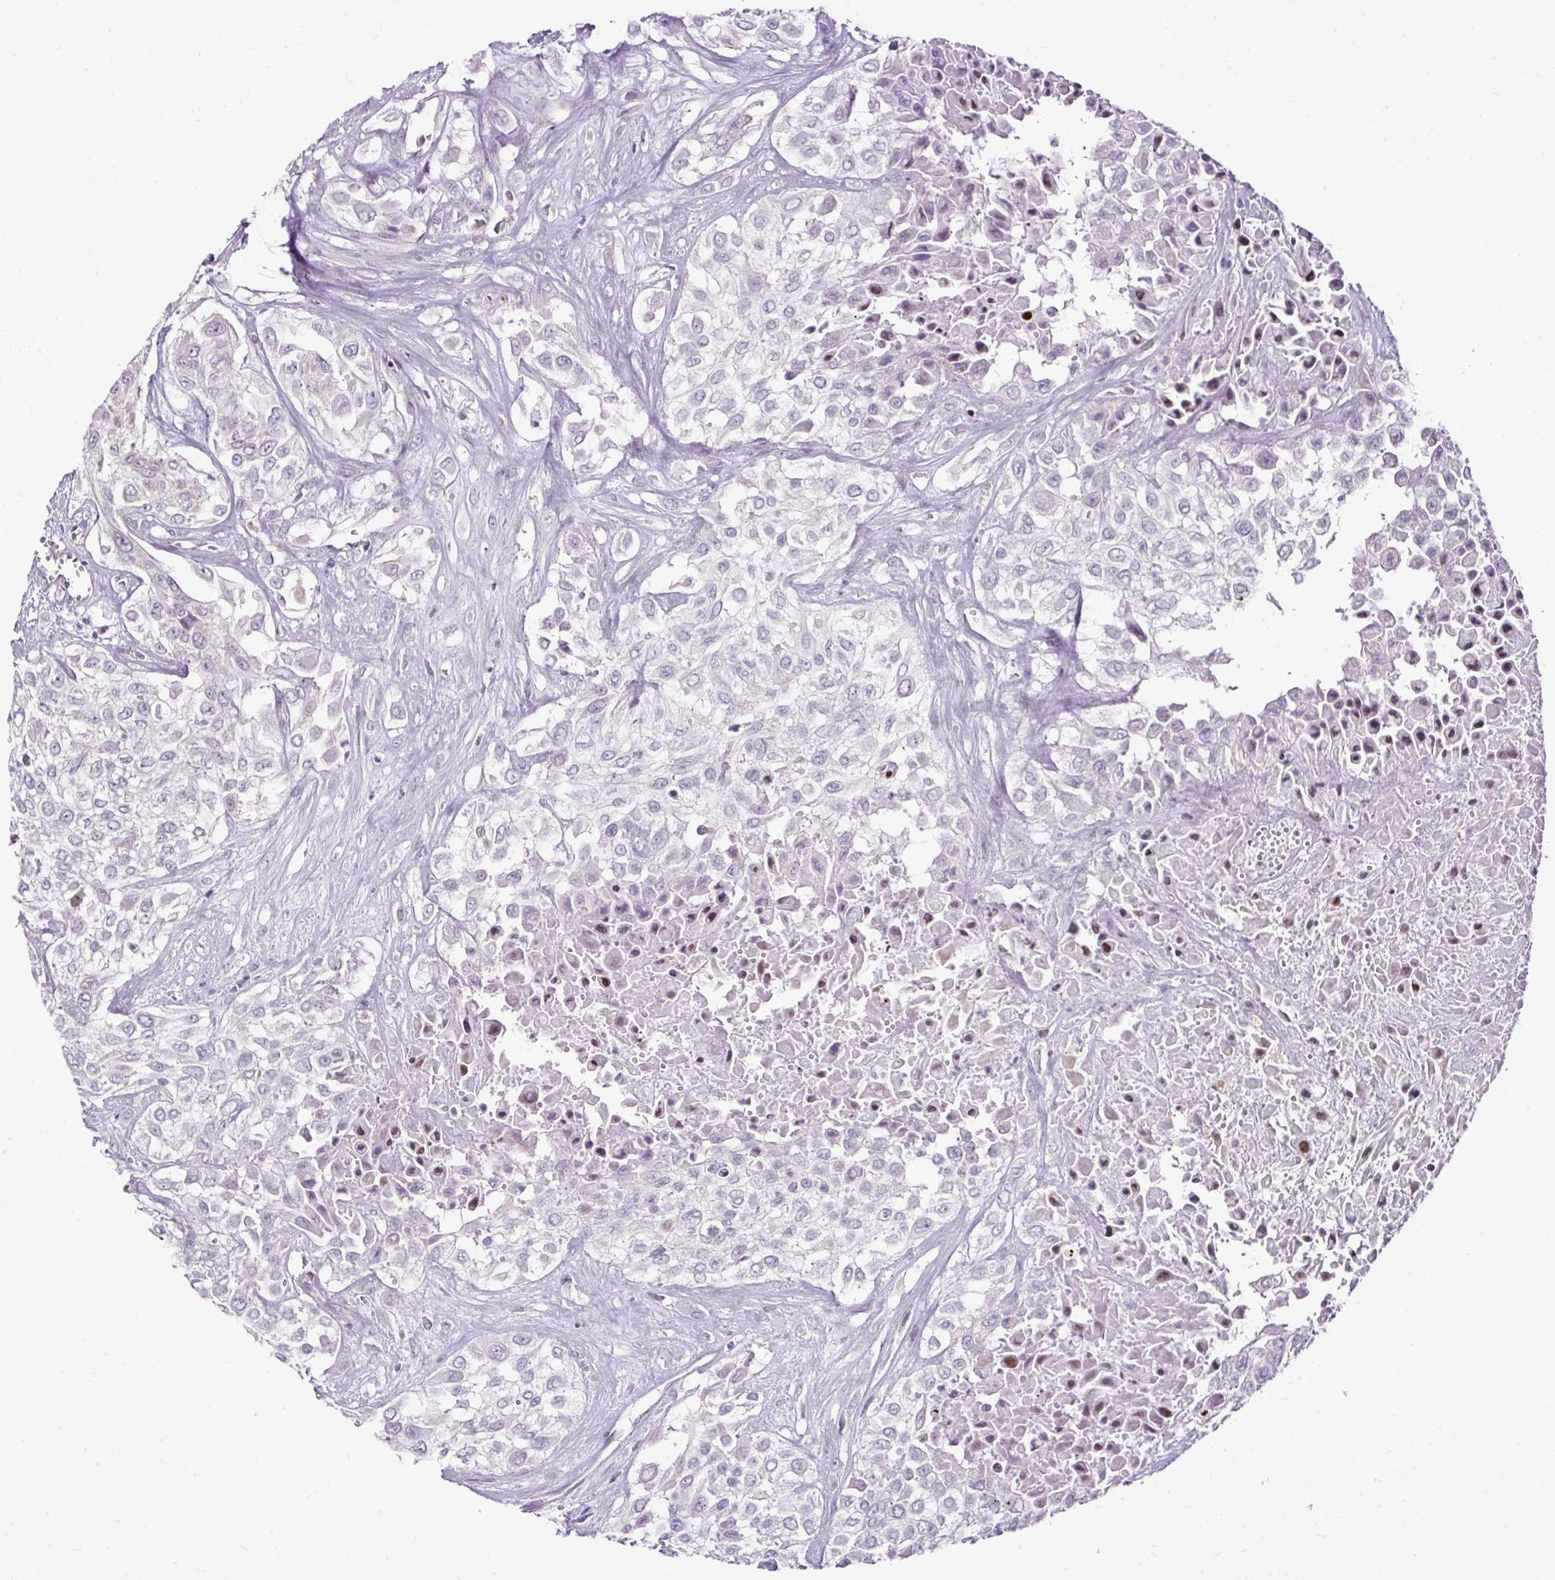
{"staining": {"intensity": "negative", "quantity": "none", "location": "none"}, "tissue": "urothelial cancer", "cell_type": "Tumor cells", "image_type": "cancer", "snomed": [{"axis": "morphology", "description": "Urothelial carcinoma, High grade"}, {"axis": "topography", "description": "Urinary bladder"}], "caption": "High-grade urothelial carcinoma was stained to show a protein in brown. There is no significant expression in tumor cells. Nuclei are stained in blue.", "gene": "FMC1", "patient": {"sex": "male", "age": 57}}